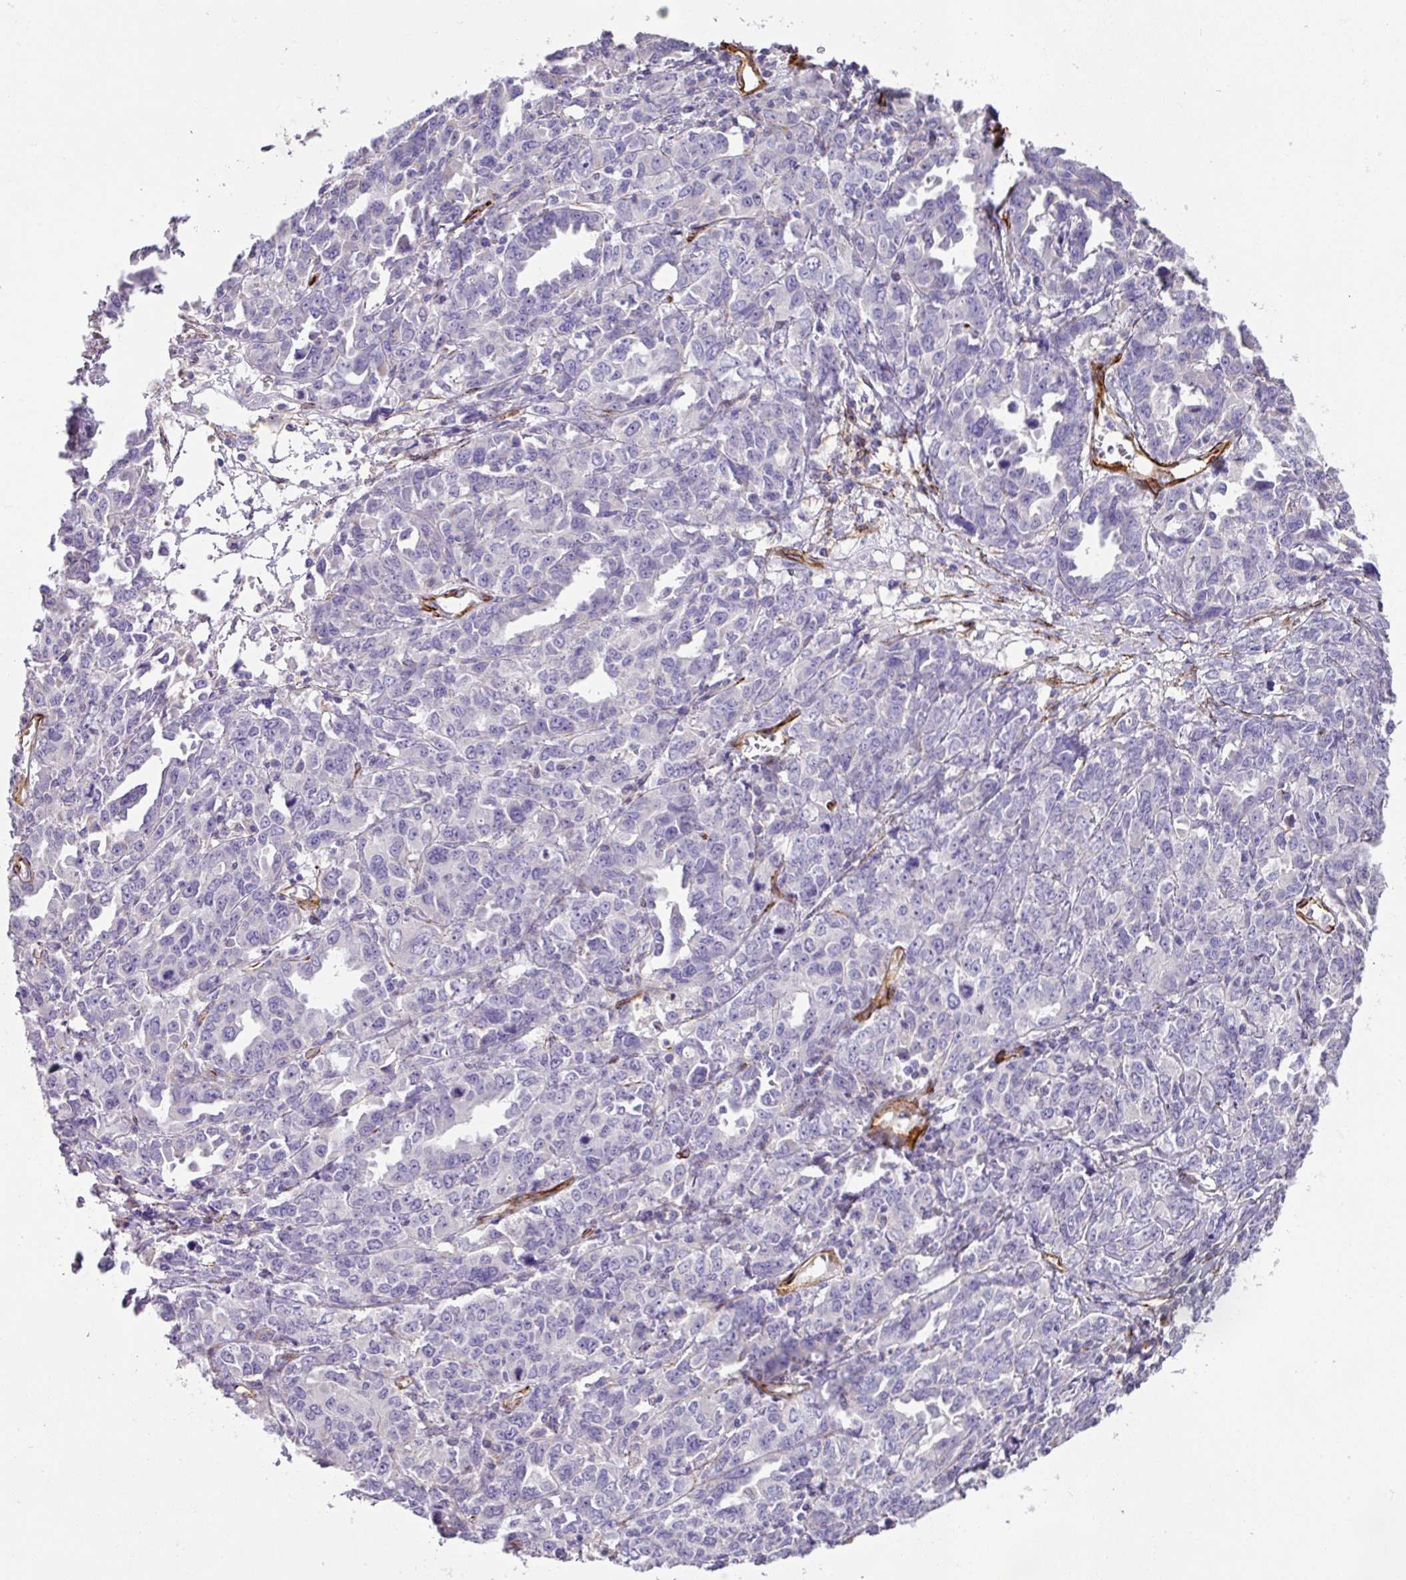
{"staining": {"intensity": "negative", "quantity": "none", "location": "none"}, "tissue": "ovarian cancer", "cell_type": "Tumor cells", "image_type": "cancer", "snomed": [{"axis": "morphology", "description": "Adenocarcinoma, NOS"}, {"axis": "morphology", "description": "Carcinoma, endometroid"}, {"axis": "topography", "description": "Ovary"}], "caption": "Human endometroid carcinoma (ovarian) stained for a protein using IHC reveals no expression in tumor cells.", "gene": "SLC25A17", "patient": {"sex": "female", "age": 72}}